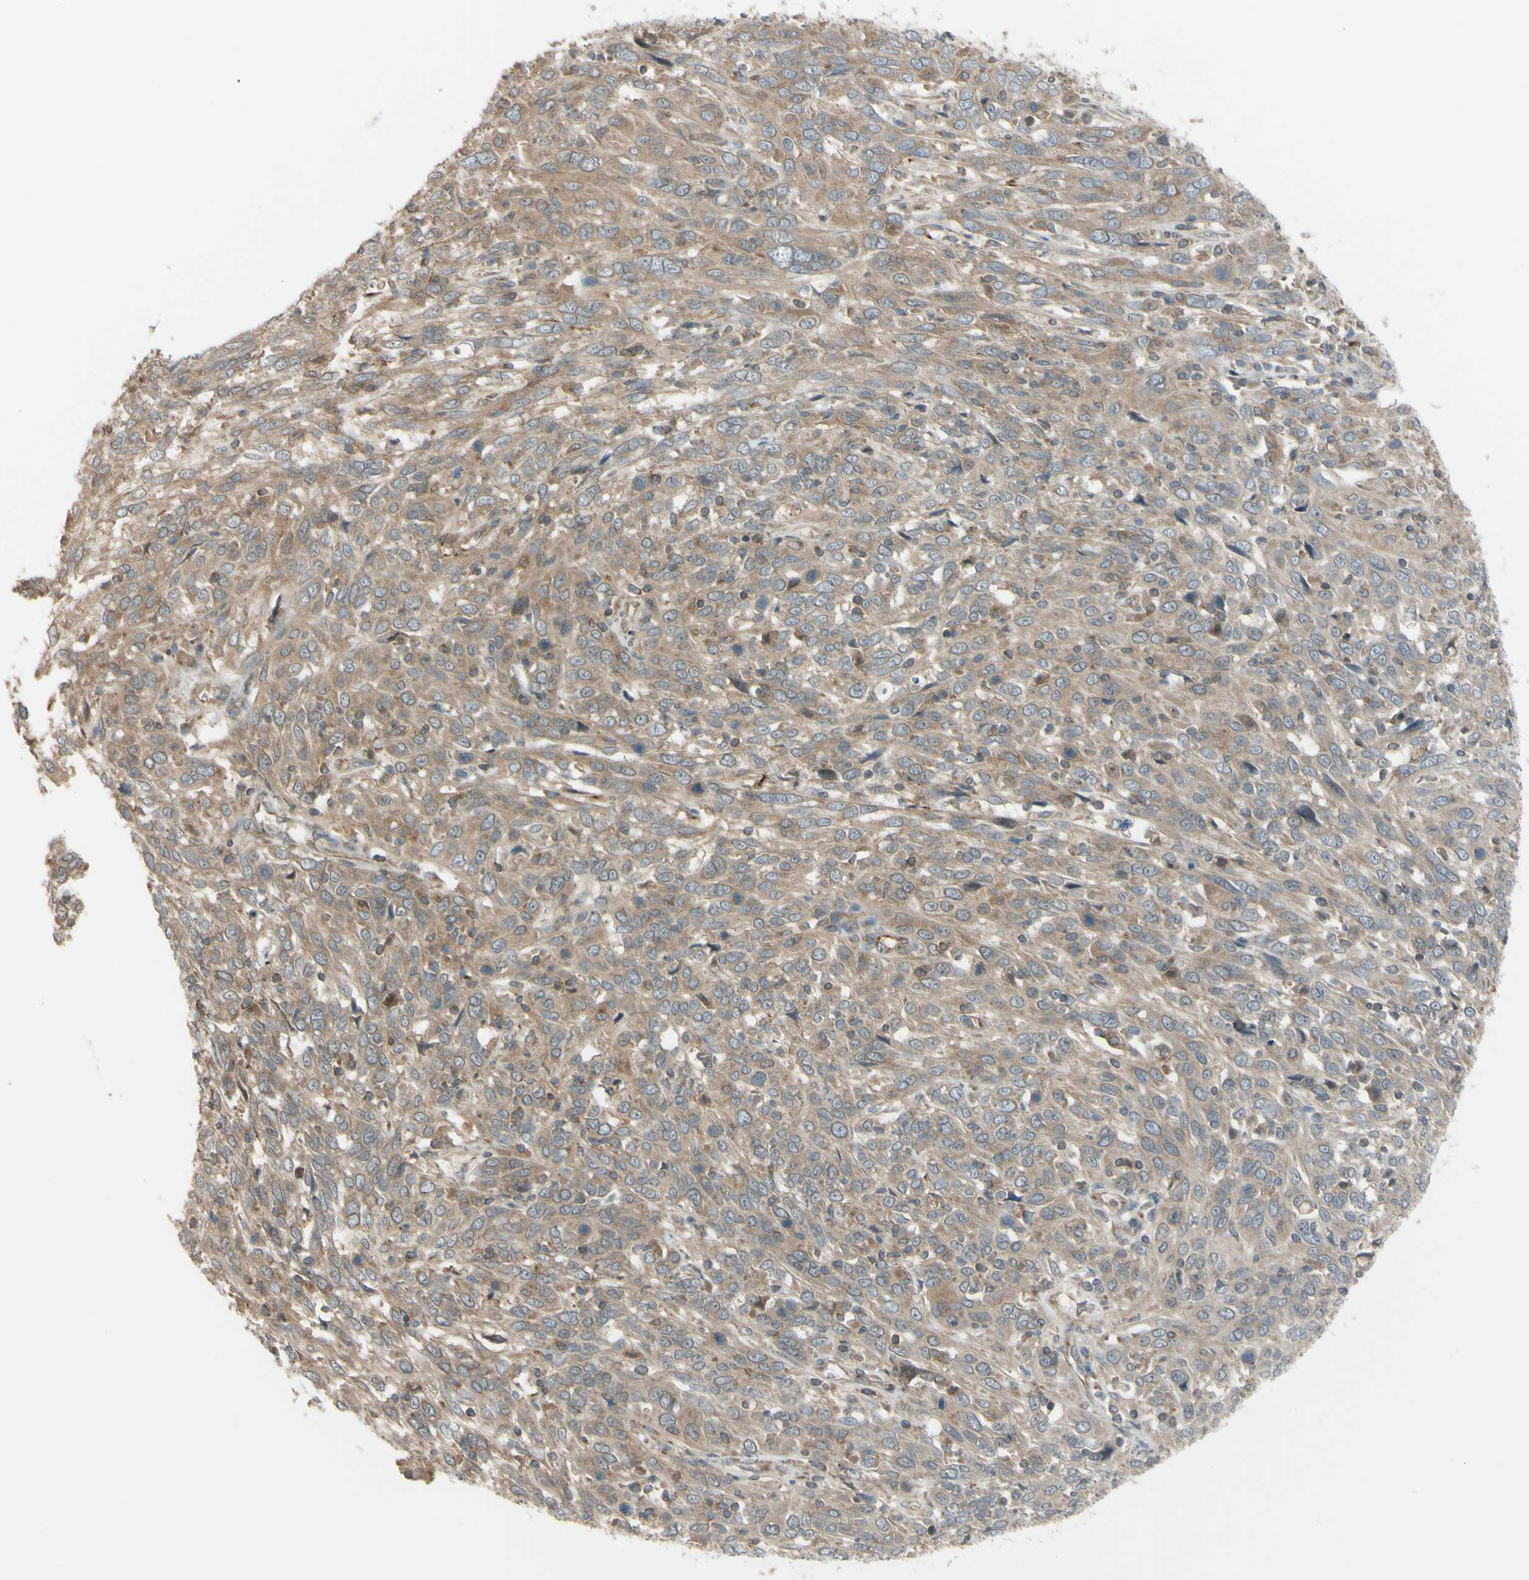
{"staining": {"intensity": "weak", "quantity": ">75%", "location": "cytoplasmic/membranous"}, "tissue": "cervical cancer", "cell_type": "Tumor cells", "image_type": "cancer", "snomed": [{"axis": "morphology", "description": "Squamous cell carcinoma, NOS"}, {"axis": "topography", "description": "Cervix"}], "caption": "Immunohistochemistry histopathology image of neoplastic tissue: cervical squamous cell carcinoma stained using IHC exhibits low levels of weak protein expression localized specifically in the cytoplasmic/membranous of tumor cells, appearing as a cytoplasmic/membranous brown color.", "gene": "FLII", "patient": {"sex": "female", "age": 46}}